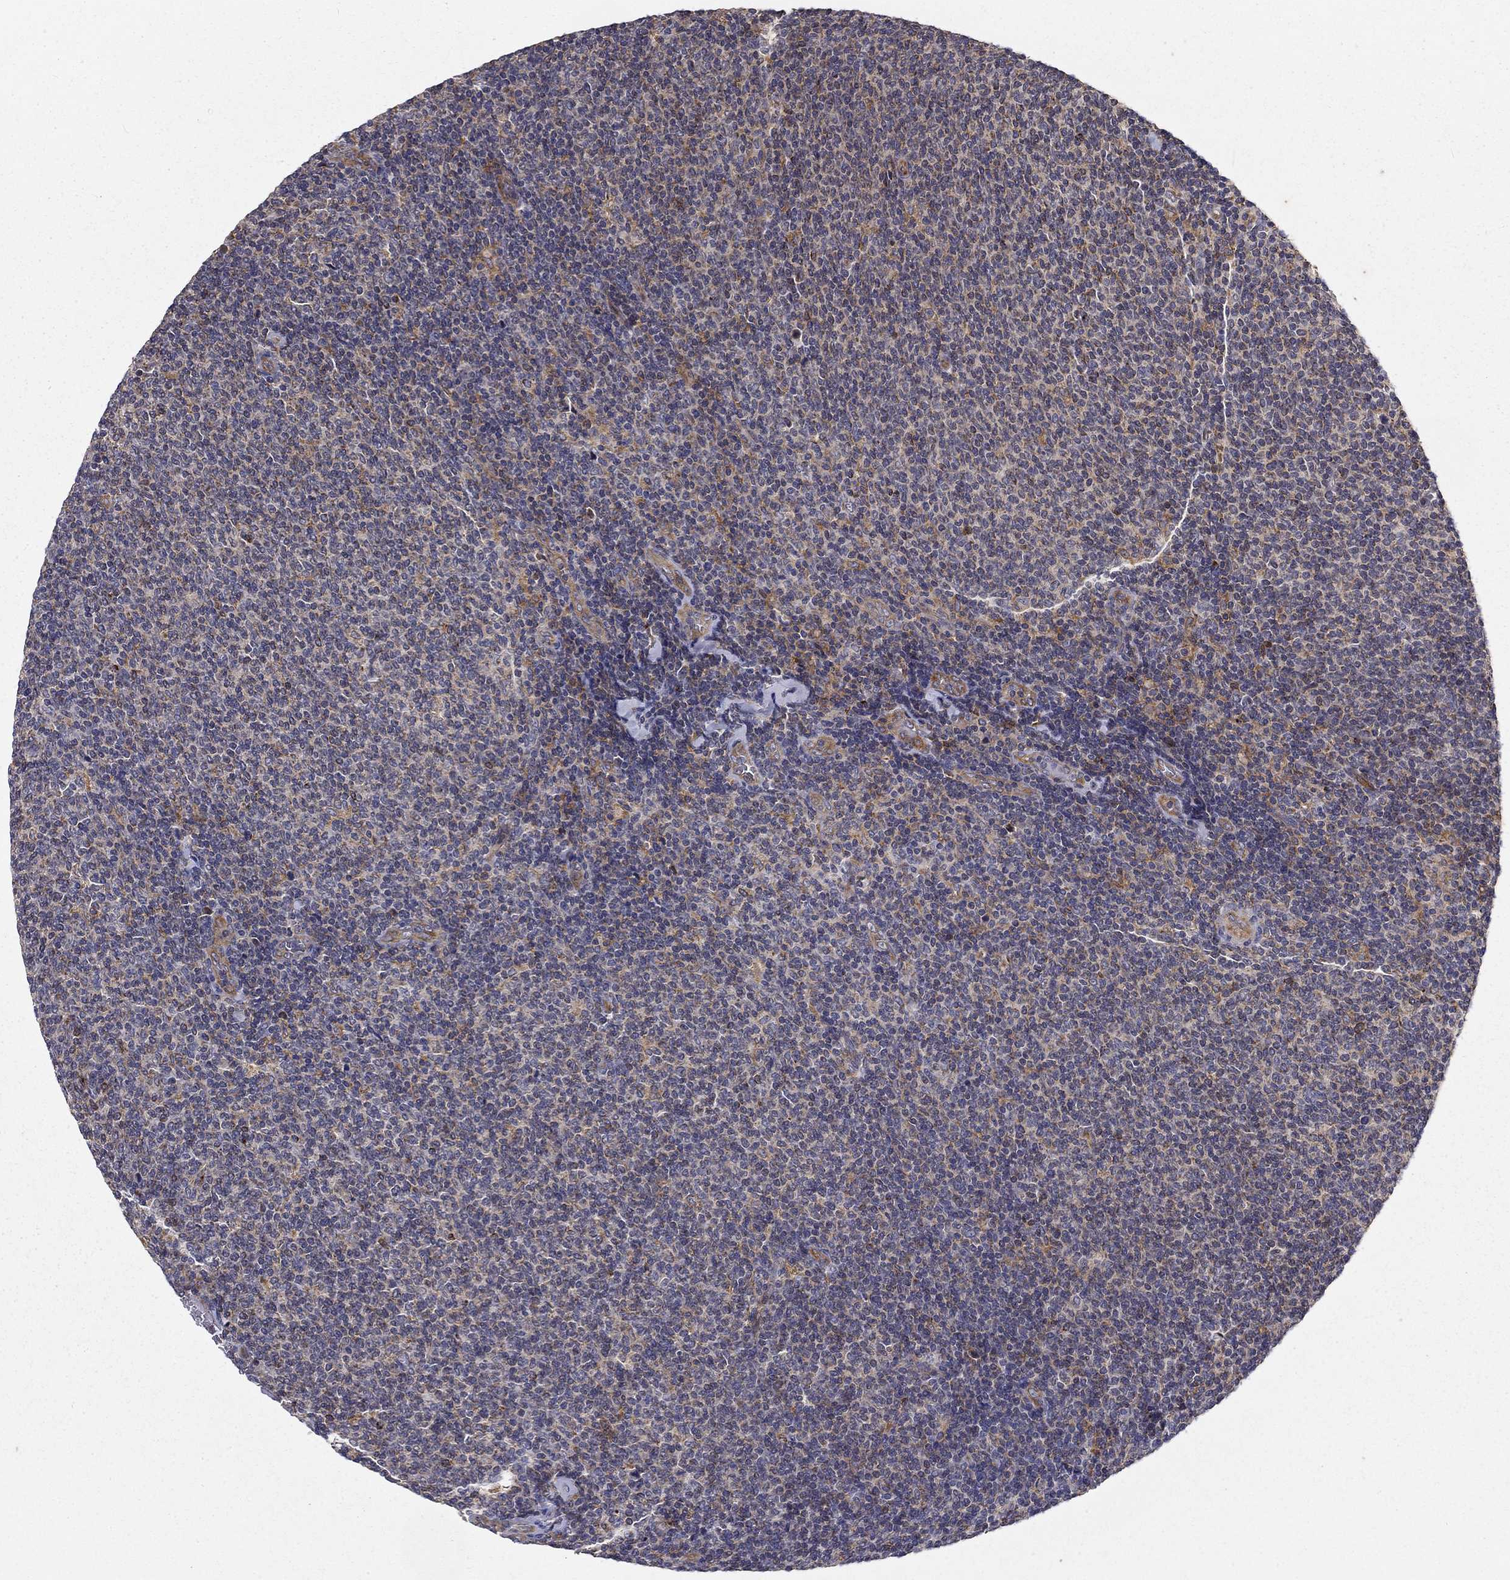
{"staining": {"intensity": "negative", "quantity": "none", "location": "none"}, "tissue": "lymphoma", "cell_type": "Tumor cells", "image_type": "cancer", "snomed": [{"axis": "morphology", "description": "Malignant lymphoma, non-Hodgkin's type, Low grade"}, {"axis": "topography", "description": "Lymph node"}], "caption": "Lymphoma stained for a protein using IHC exhibits no expression tumor cells.", "gene": "ALDH4A1", "patient": {"sex": "male", "age": 52}}